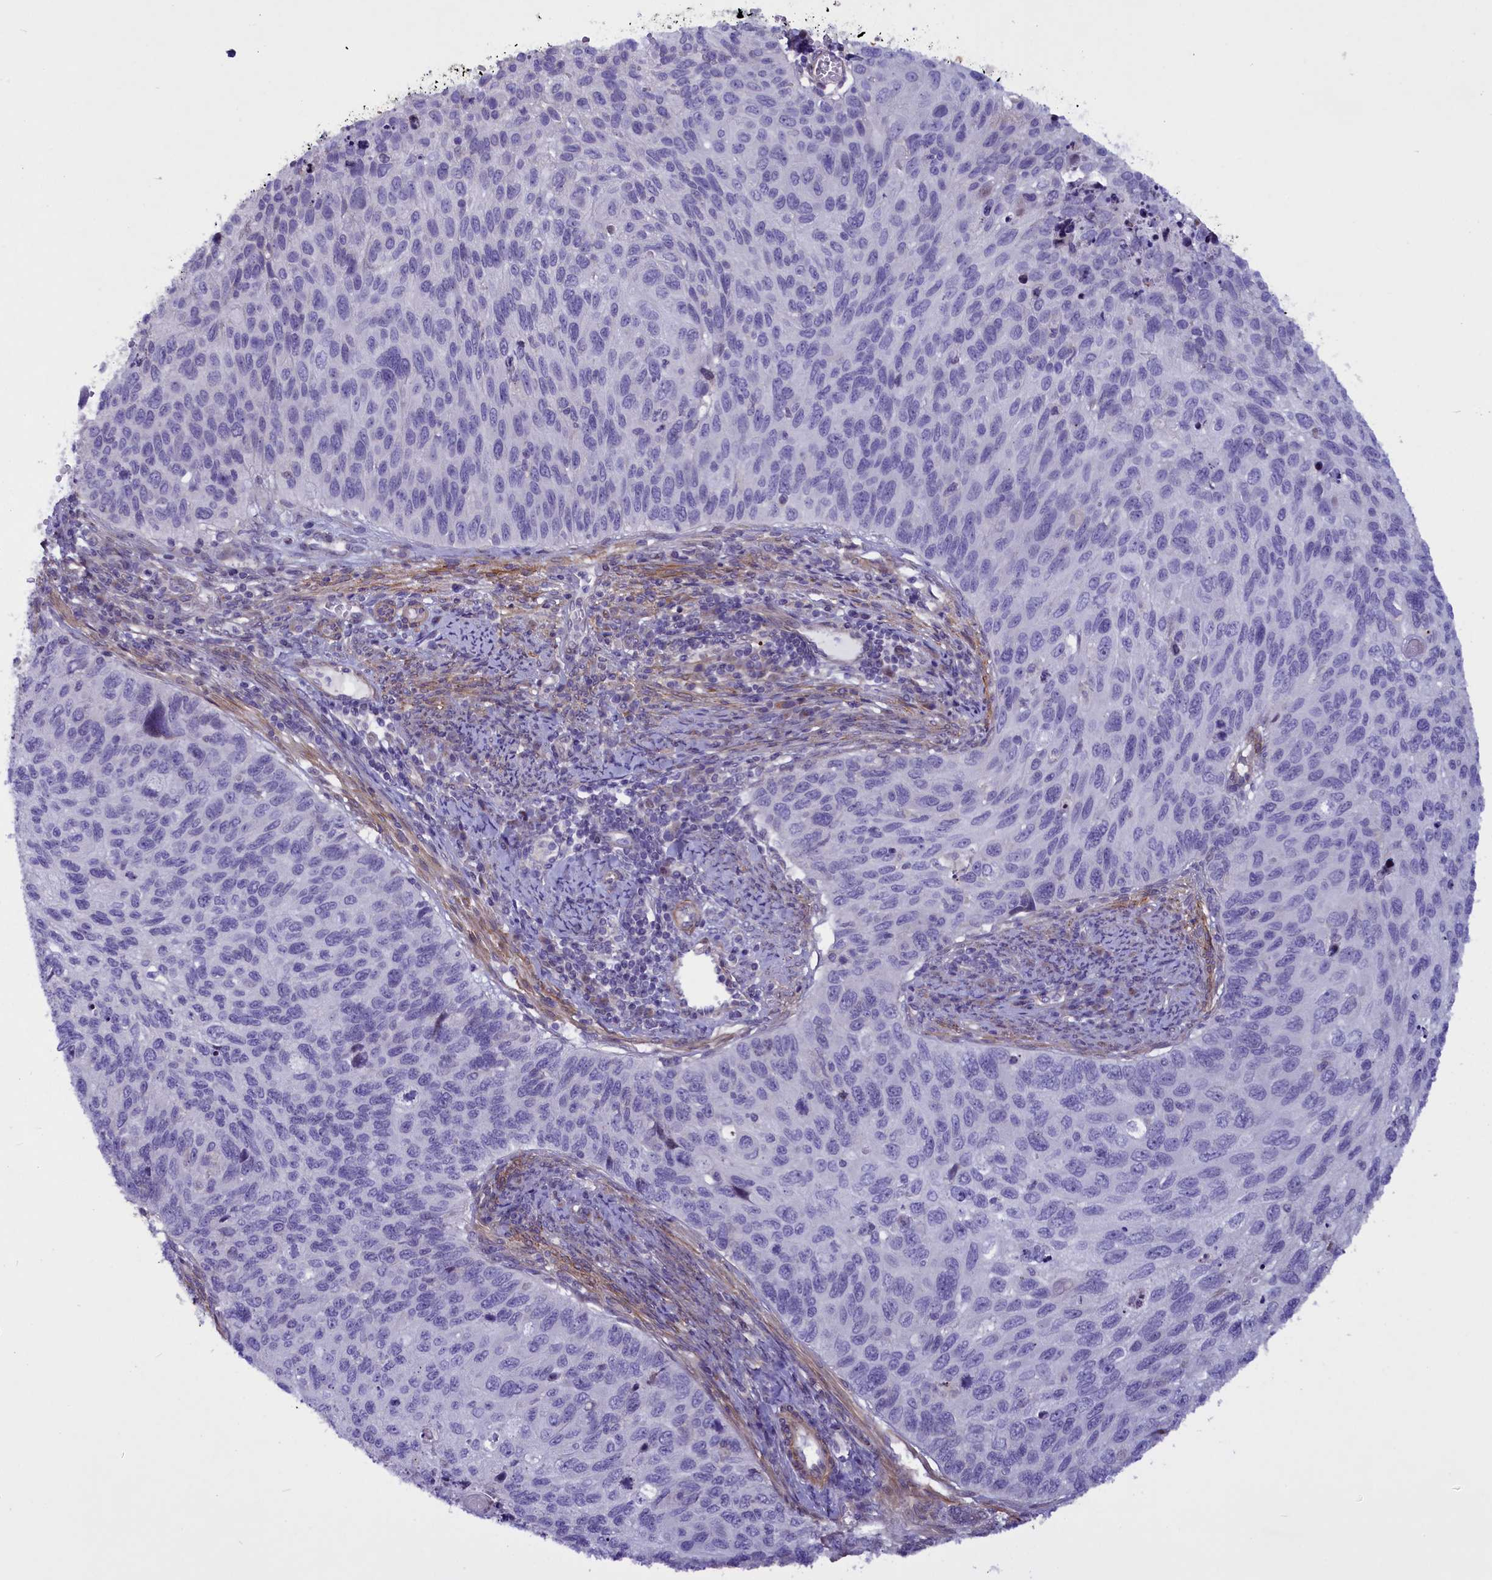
{"staining": {"intensity": "negative", "quantity": "none", "location": "none"}, "tissue": "cervical cancer", "cell_type": "Tumor cells", "image_type": "cancer", "snomed": [{"axis": "morphology", "description": "Squamous cell carcinoma, NOS"}, {"axis": "topography", "description": "Cervix"}], "caption": "There is no significant expression in tumor cells of cervical cancer (squamous cell carcinoma).", "gene": "MAN2C1", "patient": {"sex": "female", "age": 70}}